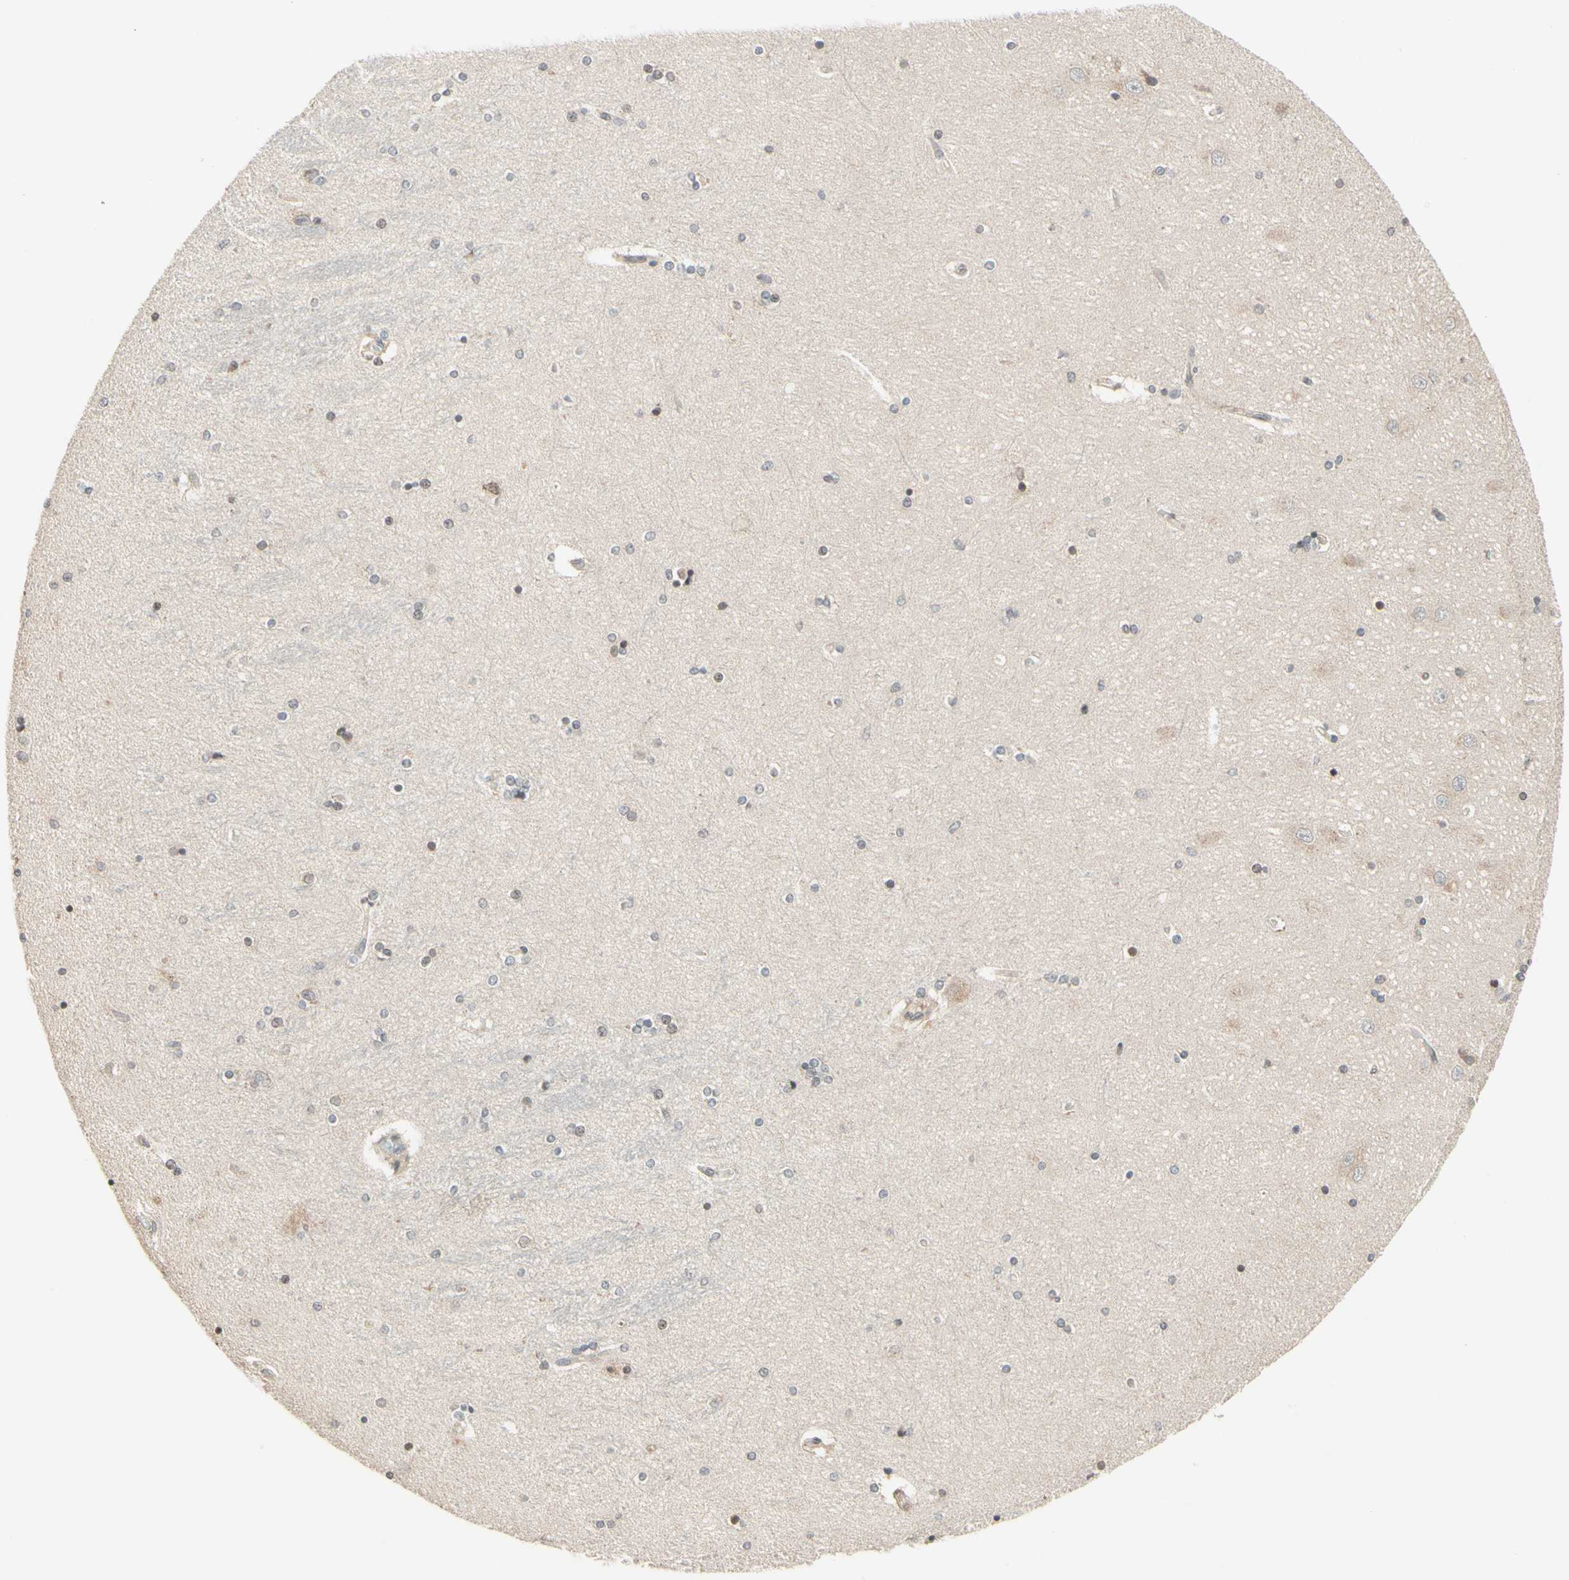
{"staining": {"intensity": "weak", "quantity": "<25%", "location": "cytoplasmic/membranous"}, "tissue": "hippocampus", "cell_type": "Glial cells", "image_type": "normal", "snomed": [{"axis": "morphology", "description": "Normal tissue, NOS"}, {"axis": "topography", "description": "Hippocampus"}], "caption": "Immunohistochemistry of unremarkable human hippocampus exhibits no expression in glial cells.", "gene": "ZW10", "patient": {"sex": "female", "age": 54}}